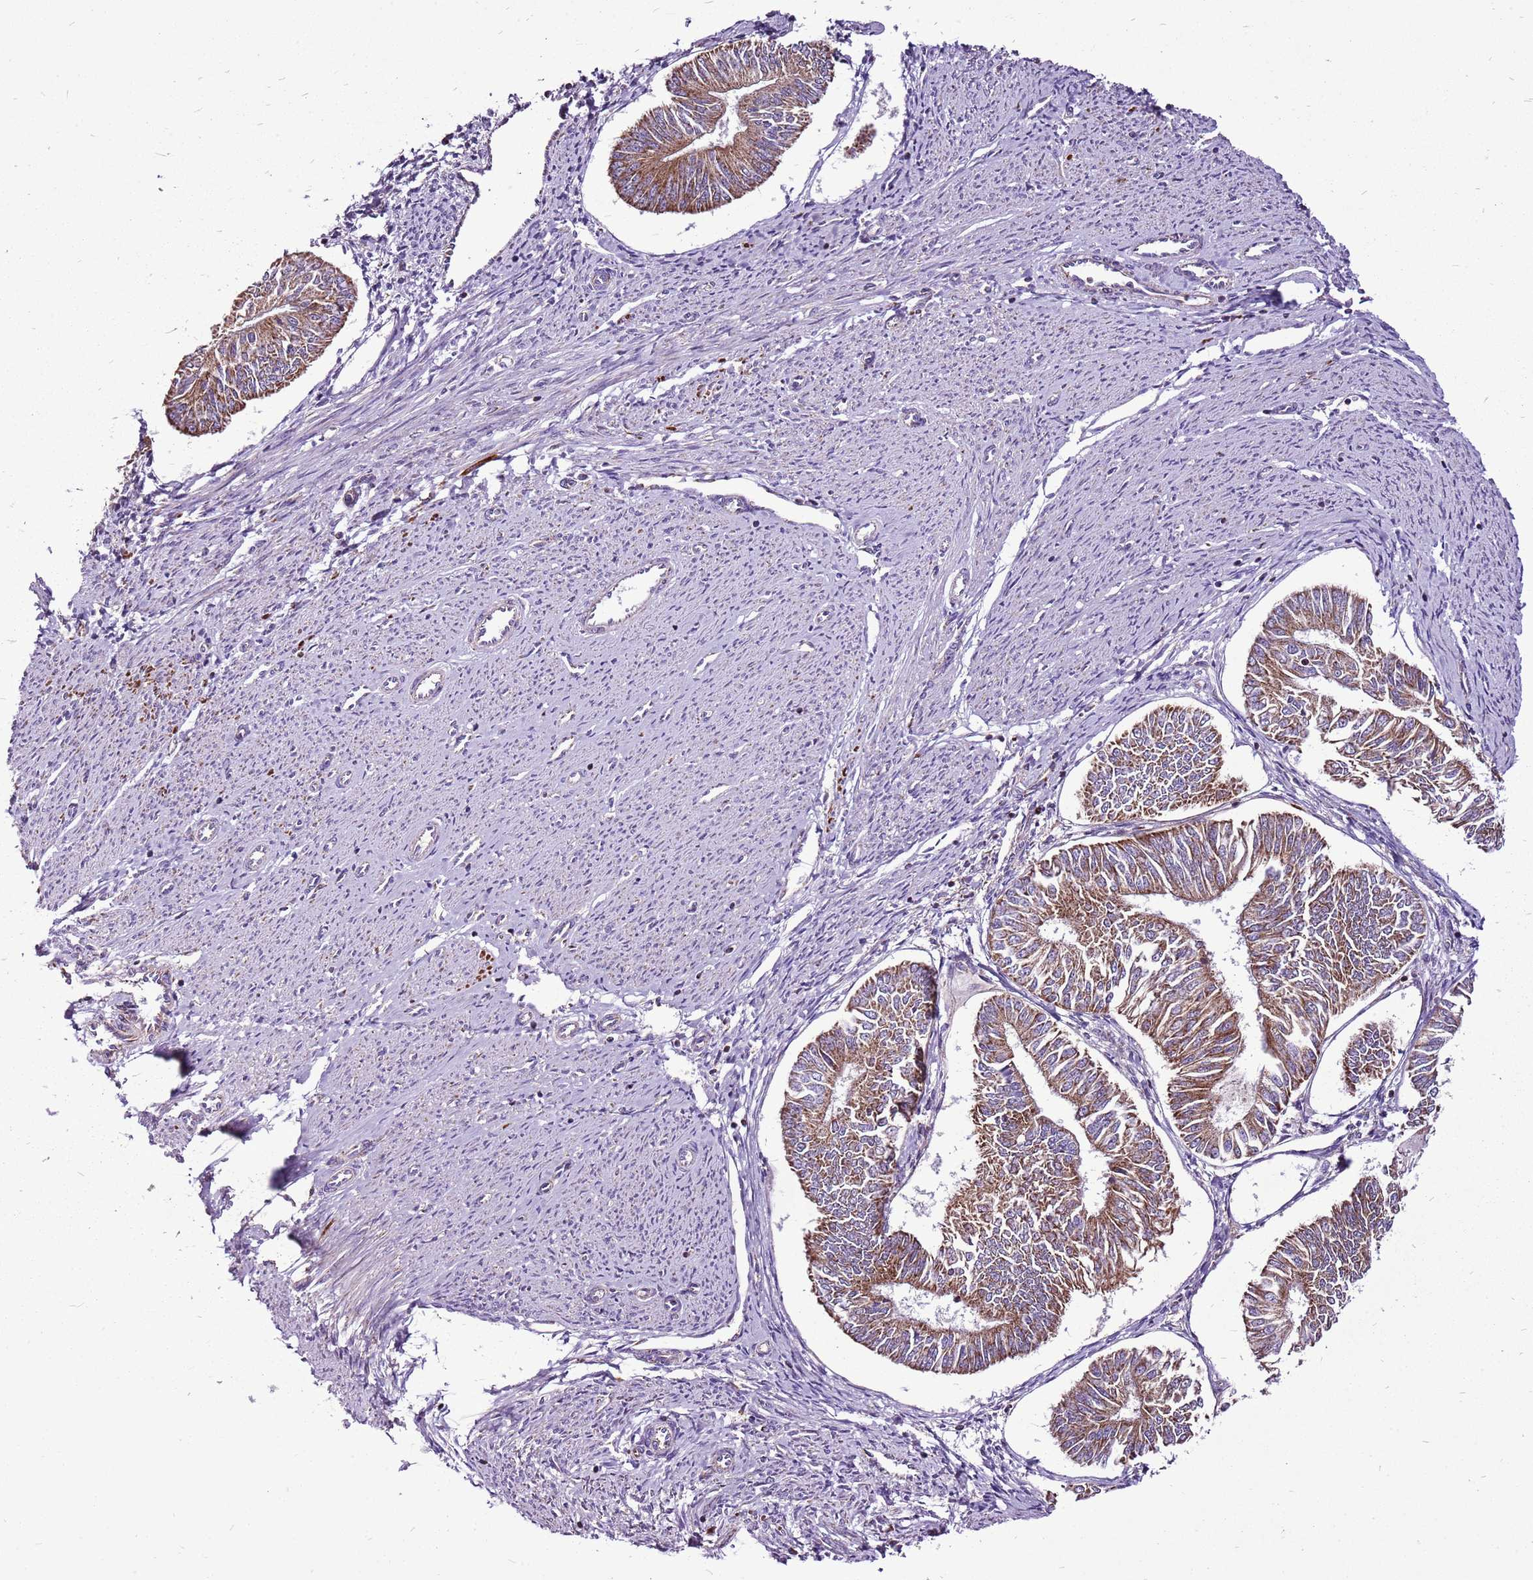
{"staining": {"intensity": "moderate", "quantity": ">75%", "location": "cytoplasmic/membranous"}, "tissue": "endometrial cancer", "cell_type": "Tumor cells", "image_type": "cancer", "snomed": [{"axis": "morphology", "description": "Adenocarcinoma, NOS"}, {"axis": "topography", "description": "Endometrium"}], "caption": "The immunohistochemical stain highlights moderate cytoplasmic/membranous staining in tumor cells of endometrial cancer (adenocarcinoma) tissue. The staining was performed using DAB to visualize the protein expression in brown, while the nuclei were stained in blue with hematoxylin (Magnification: 20x).", "gene": "GCDH", "patient": {"sex": "female", "age": 58}}